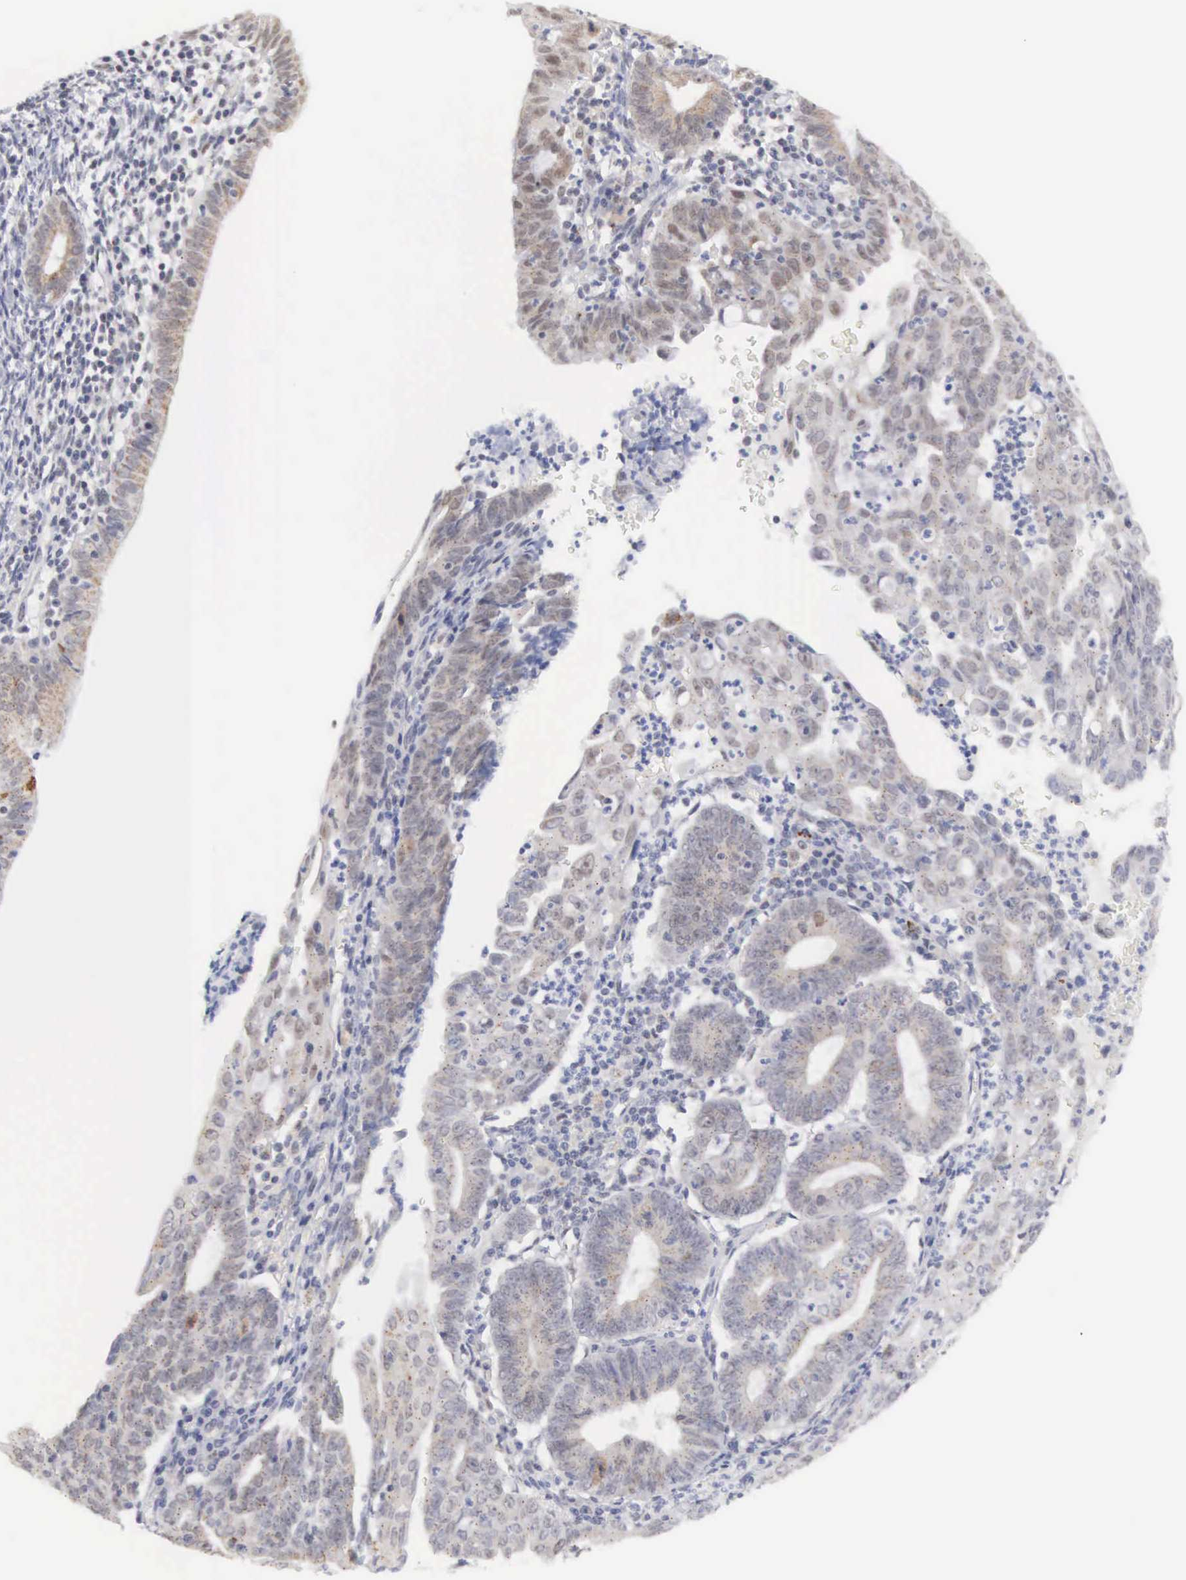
{"staining": {"intensity": "weak", "quantity": ">75%", "location": "cytoplasmic/membranous,nuclear"}, "tissue": "endometrial cancer", "cell_type": "Tumor cells", "image_type": "cancer", "snomed": [{"axis": "morphology", "description": "Adenocarcinoma, NOS"}, {"axis": "topography", "description": "Endometrium"}], "caption": "Protein expression analysis of endometrial adenocarcinoma shows weak cytoplasmic/membranous and nuclear staining in approximately >75% of tumor cells. (IHC, brightfield microscopy, high magnification).", "gene": "MNAT1", "patient": {"sex": "female", "age": 60}}